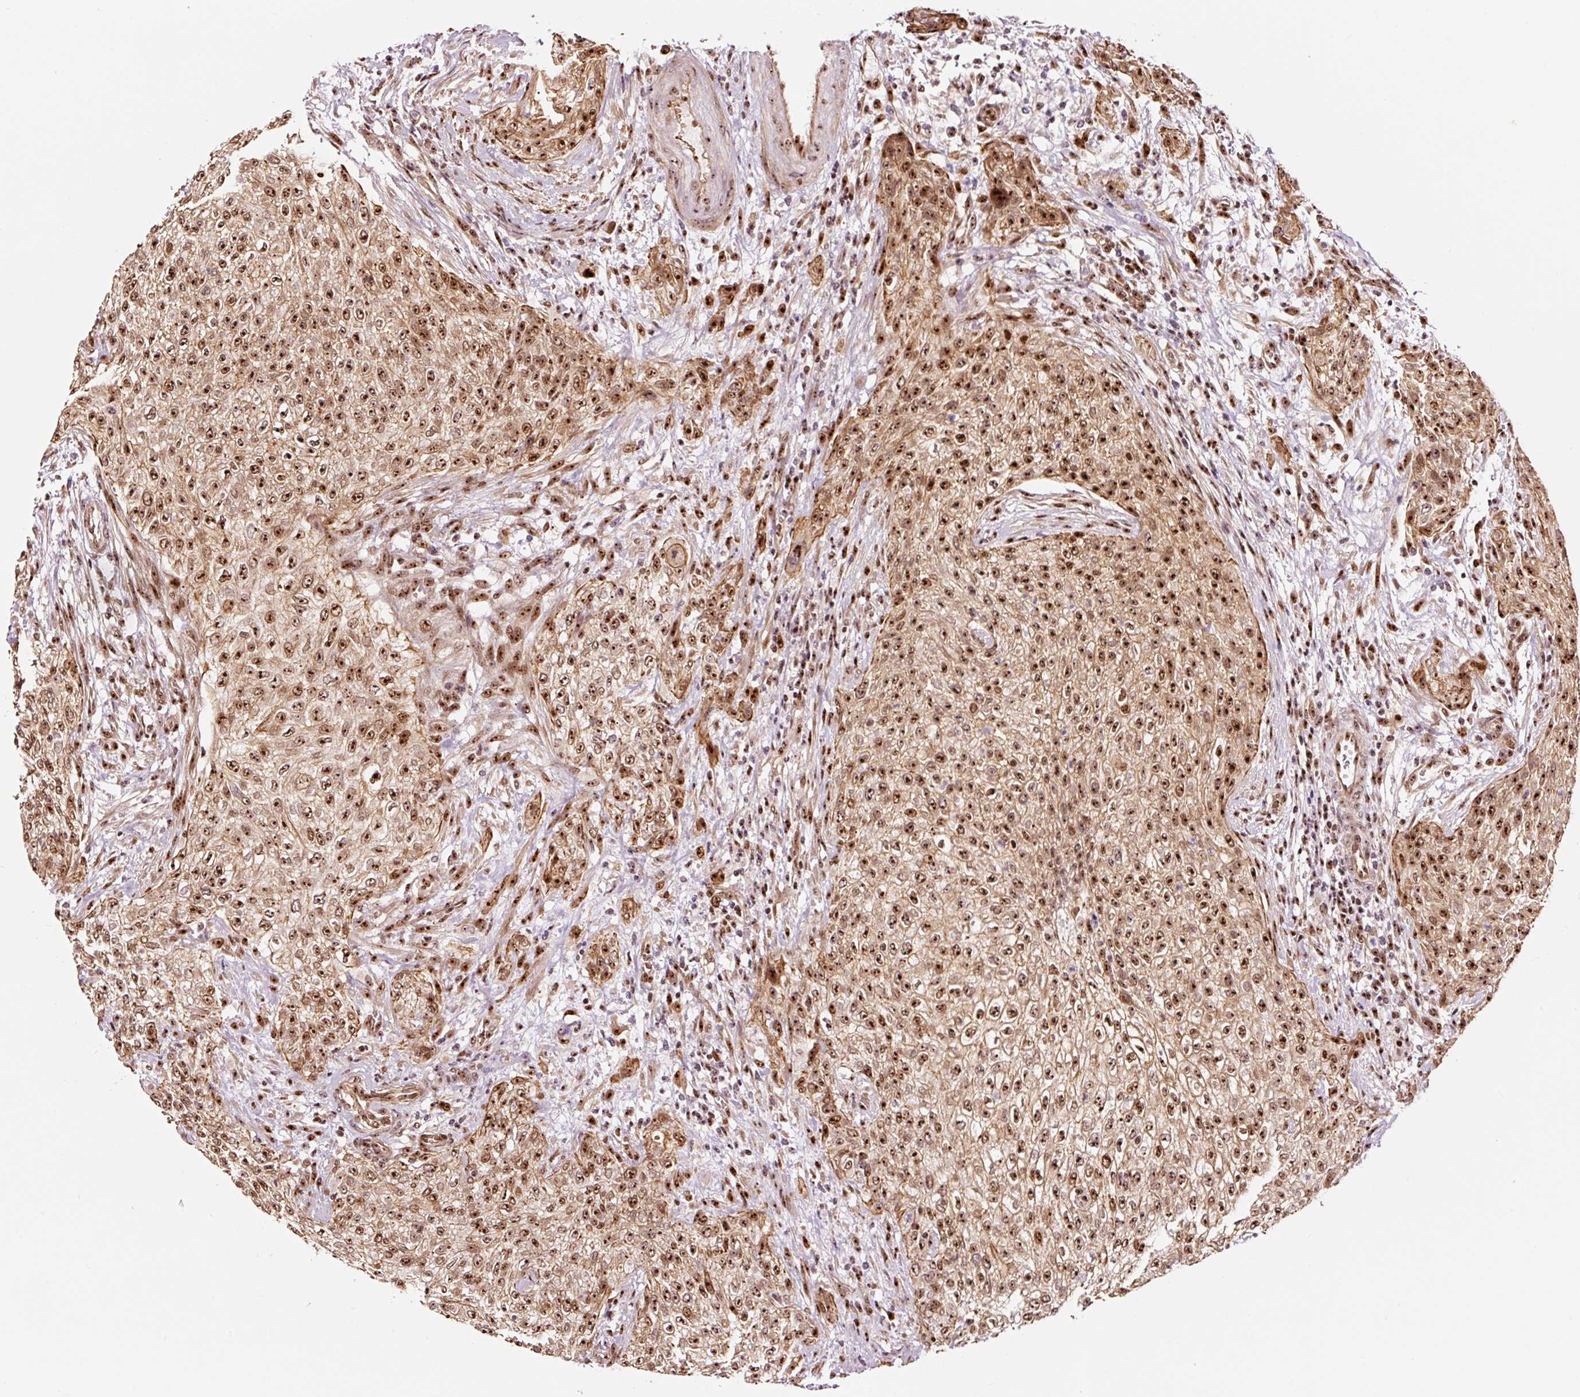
{"staining": {"intensity": "strong", "quantity": ">75%", "location": "cytoplasmic/membranous,nuclear"}, "tissue": "urothelial cancer", "cell_type": "Tumor cells", "image_type": "cancer", "snomed": [{"axis": "morphology", "description": "Urothelial carcinoma, High grade"}, {"axis": "topography", "description": "Urinary bladder"}], "caption": "Protein analysis of urothelial cancer tissue exhibits strong cytoplasmic/membranous and nuclear staining in approximately >75% of tumor cells. The protein is stained brown, and the nuclei are stained in blue (DAB IHC with brightfield microscopy, high magnification).", "gene": "GNL3", "patient": {"sex": "male", "age": 35}}